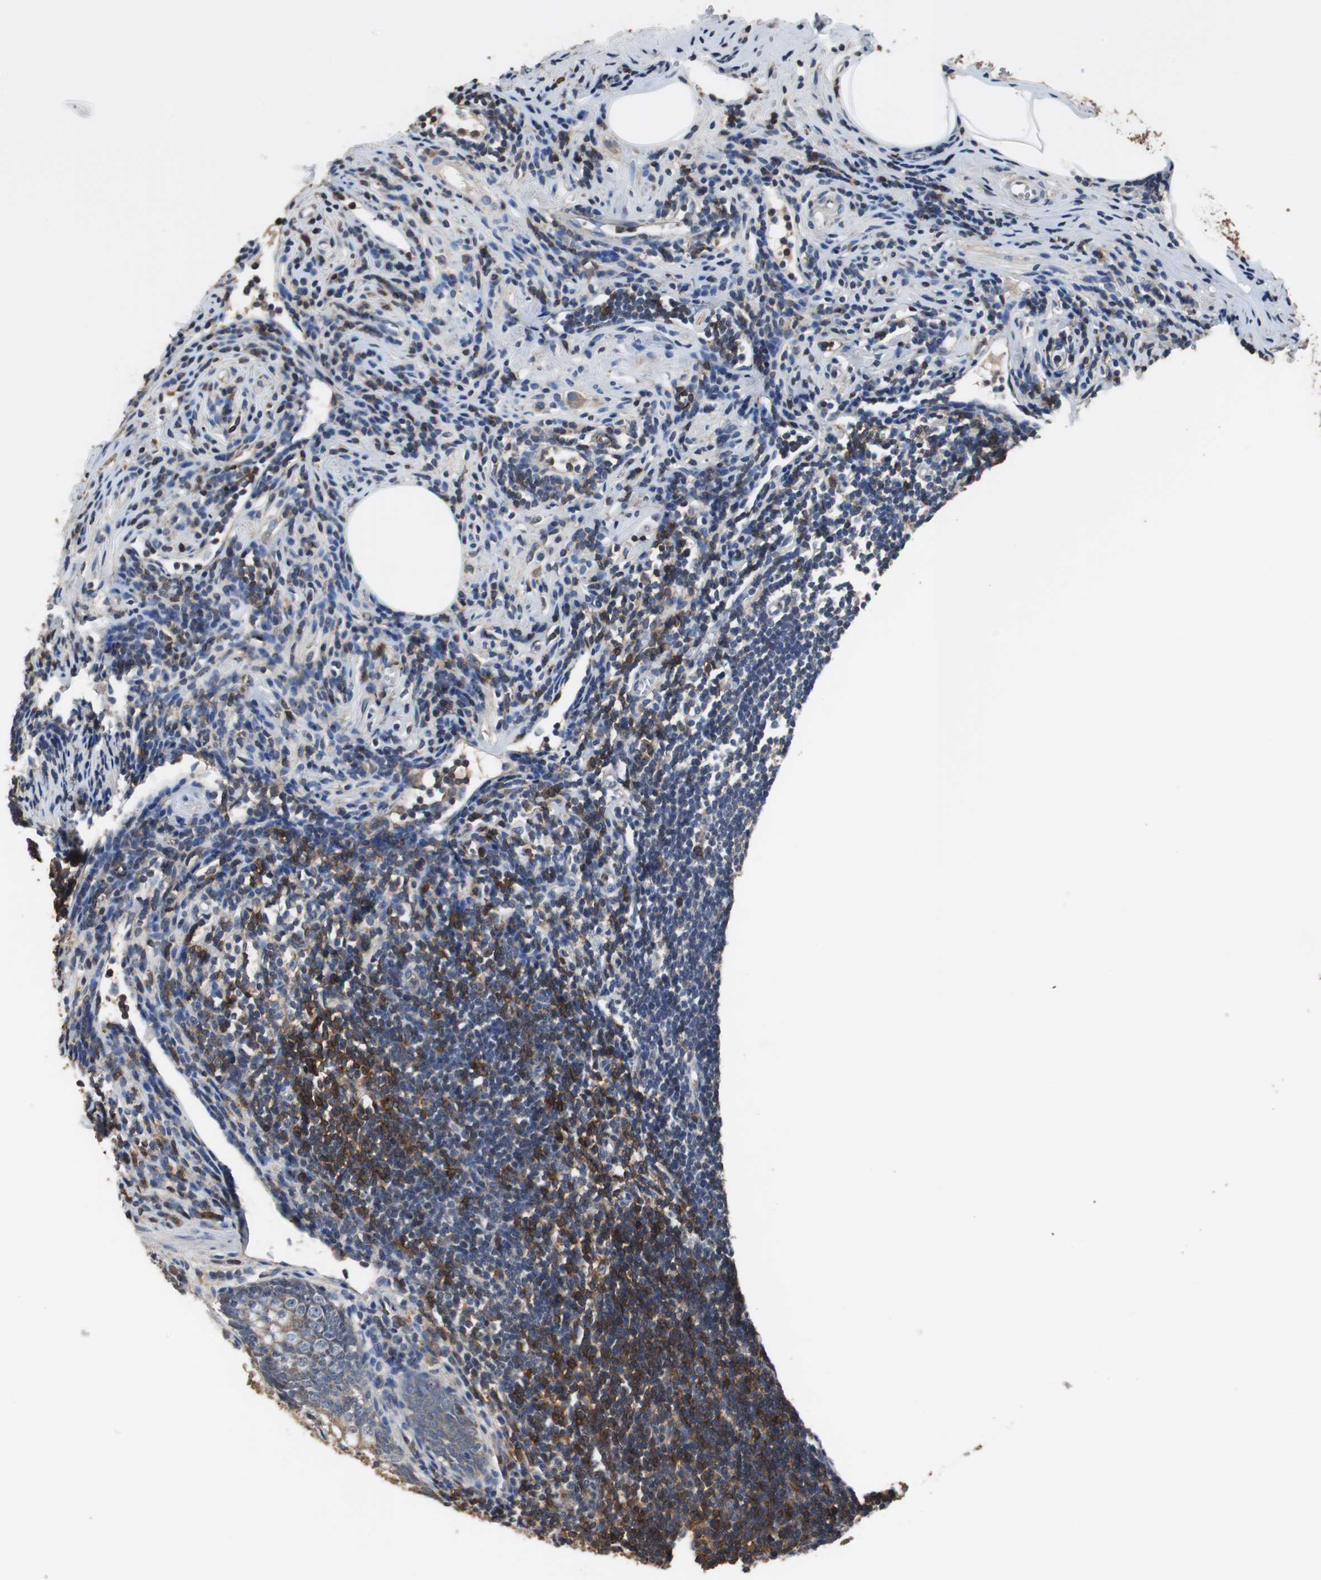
{"staining": {"intensity": "moderate", "quantity": "<25%", "location": "cytoplasmic/membranous"}, "tissue": "appendix", "cell_type": "Glandular cells", "image_type": "normal", "snomed": [{"axis": "morphology", "description": "Normal tissue, NOS"}, {"axis": "topography", "description": "Appendix"}], "caption": "Benign appendix shows moderate cytoplasmic/membranous expression in approximately <25% of glandular cells, visualized by immunohistochemistry. The protein of interest is stained brown, and the nuclei are stained in blue (DAB (3,3'-diaminobenzidine) IHC with brightfield microscopy, high magnification).", "gene": "SCIMP", "patient": {"sex": "female", "age": 50}}